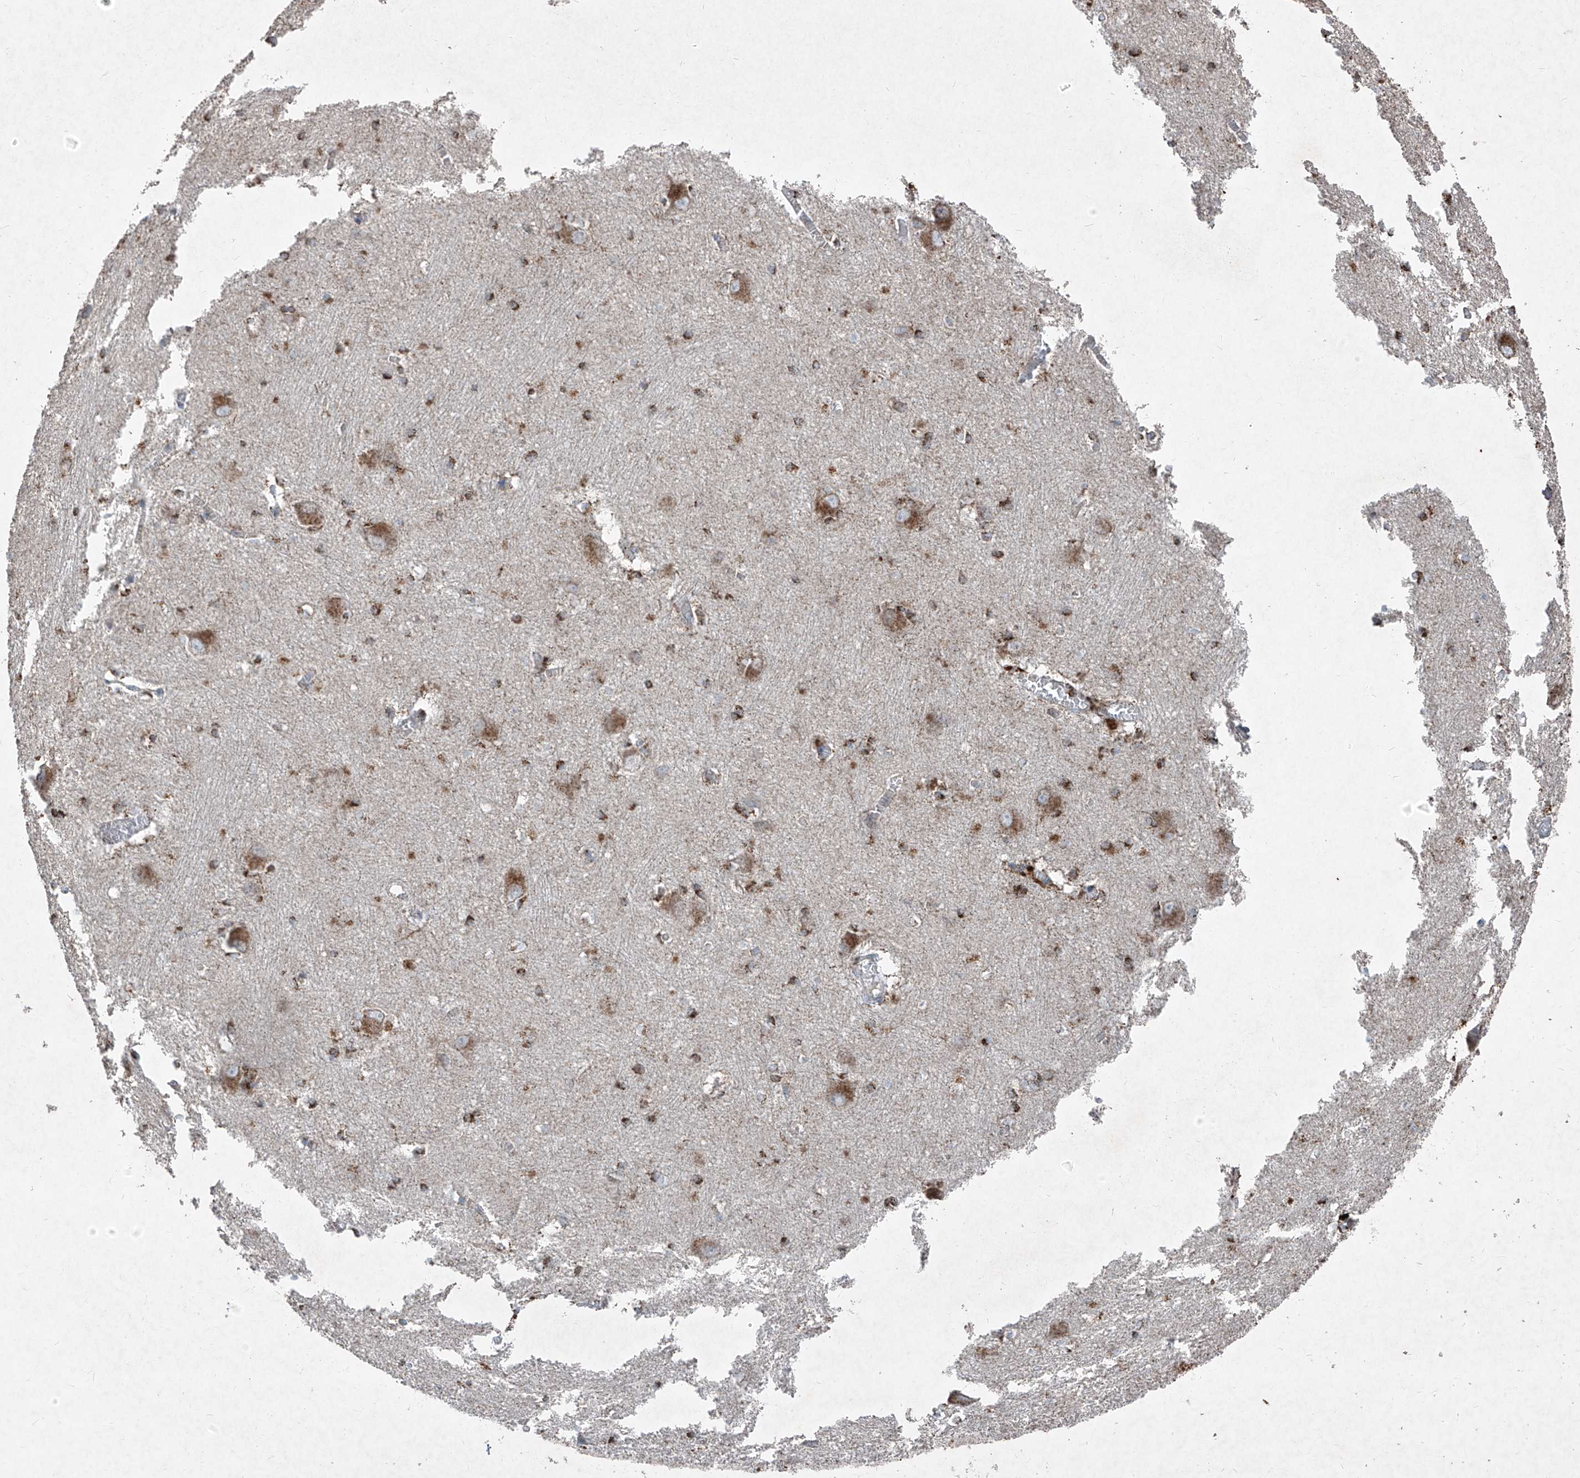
{"staining": {"intensity": "strong", "quantity": ">75%", "location": "cytoplasmic/membranous"}, "tissue": "caudate", "cell_type": "Glial cells", "image_type": "normal", "snomed": [{"axis": "morphology", "description": "Normal tissue, NOS"}, {"axis": "topography", "description": "Lateral ventricle wall"}], "caption": "Strong cytoplasmic/membranous expression is seen in about >75% of glial cells in unremarkable caudate. Nuclei are stained in blue.", "gene": "ABCD3", "patient": {"sex": "male", "age": 37}}